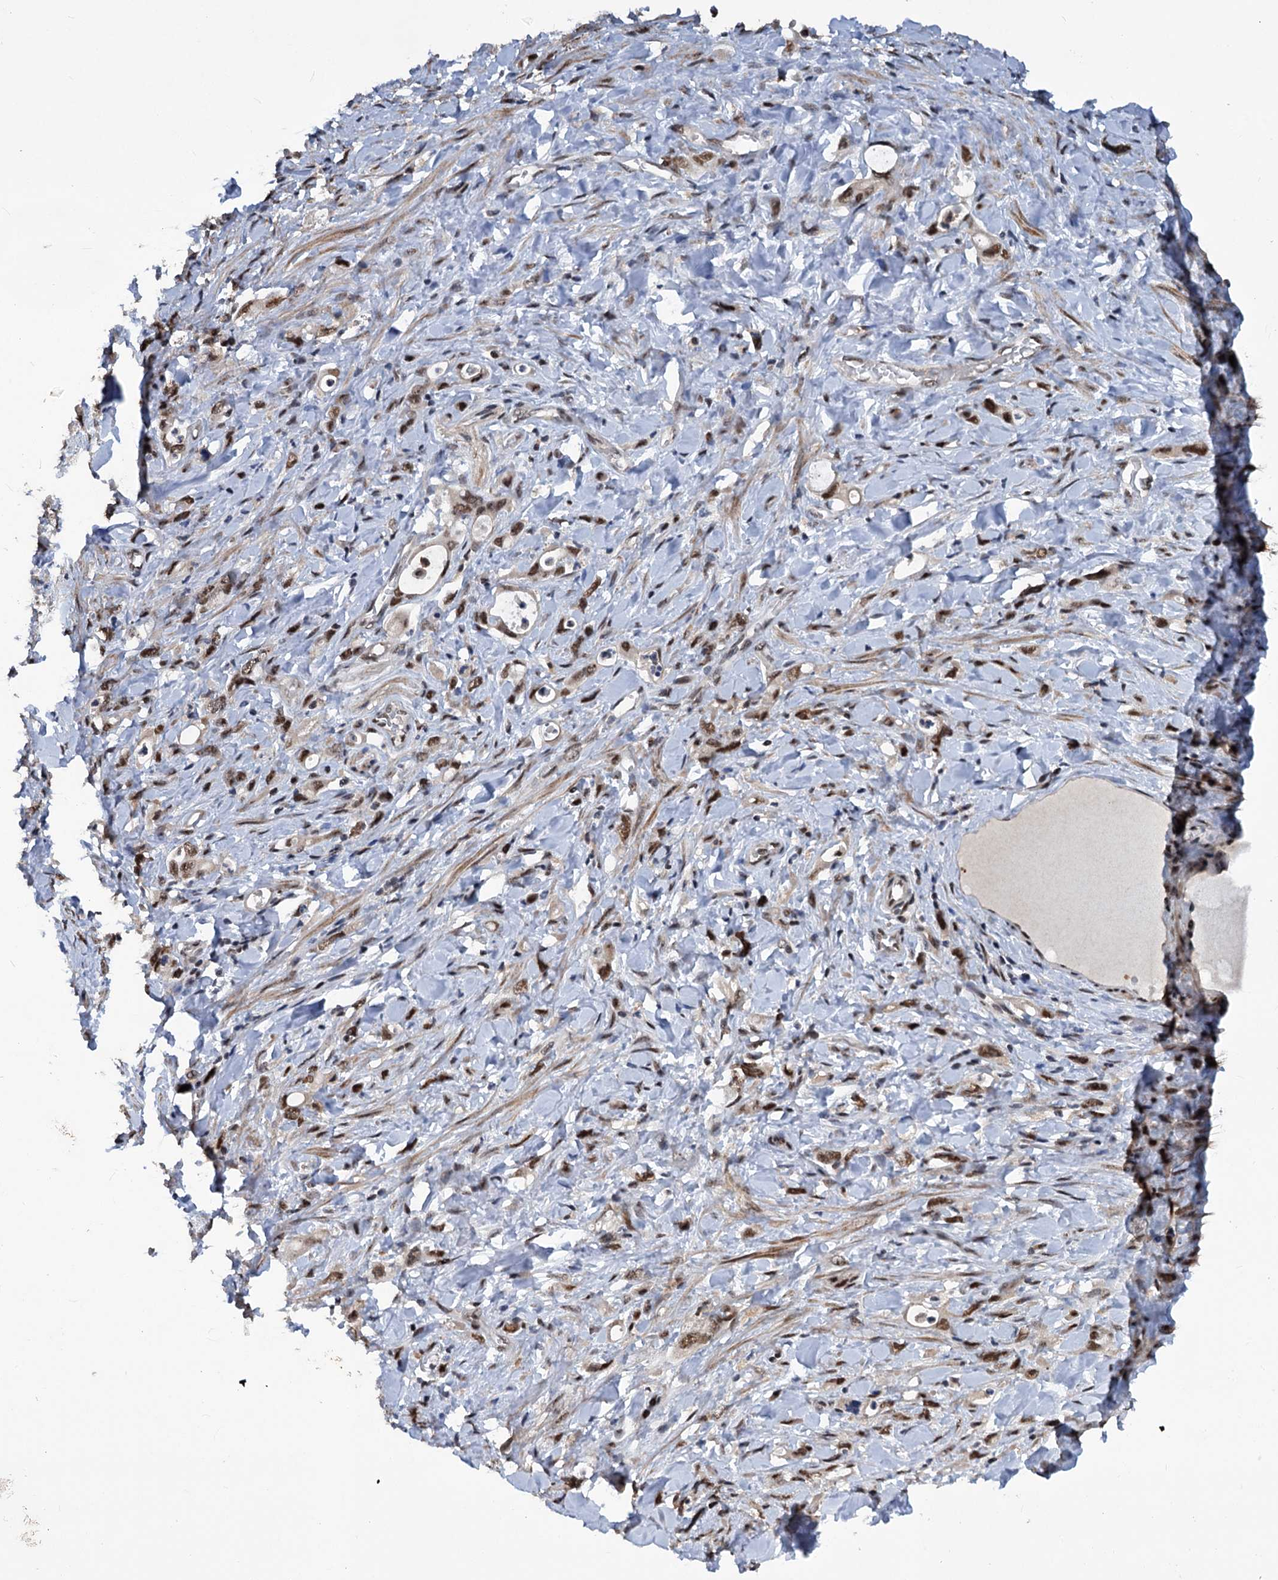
{"staining": {"intensity": "moderate", "quantity": ">75%", "location": "nuclear"}, "tissue": "stomach cancer", "cell_type": "Tumor cells", "image_type": "cancer", "snomed": [{"axis": "morphology", "description": "Adenocarcinoma, NOS"}, {"axis": "topography", "description": "Stomach, lower"}], "caption": "Adenocarcinoma (stomach) was stained to show a protein in brown. There is medium levels of moderate nuclear positivity in about >75% of tumor cells.", "gene": "PHF8", "patient": {"sex": "female", "age": 43}}